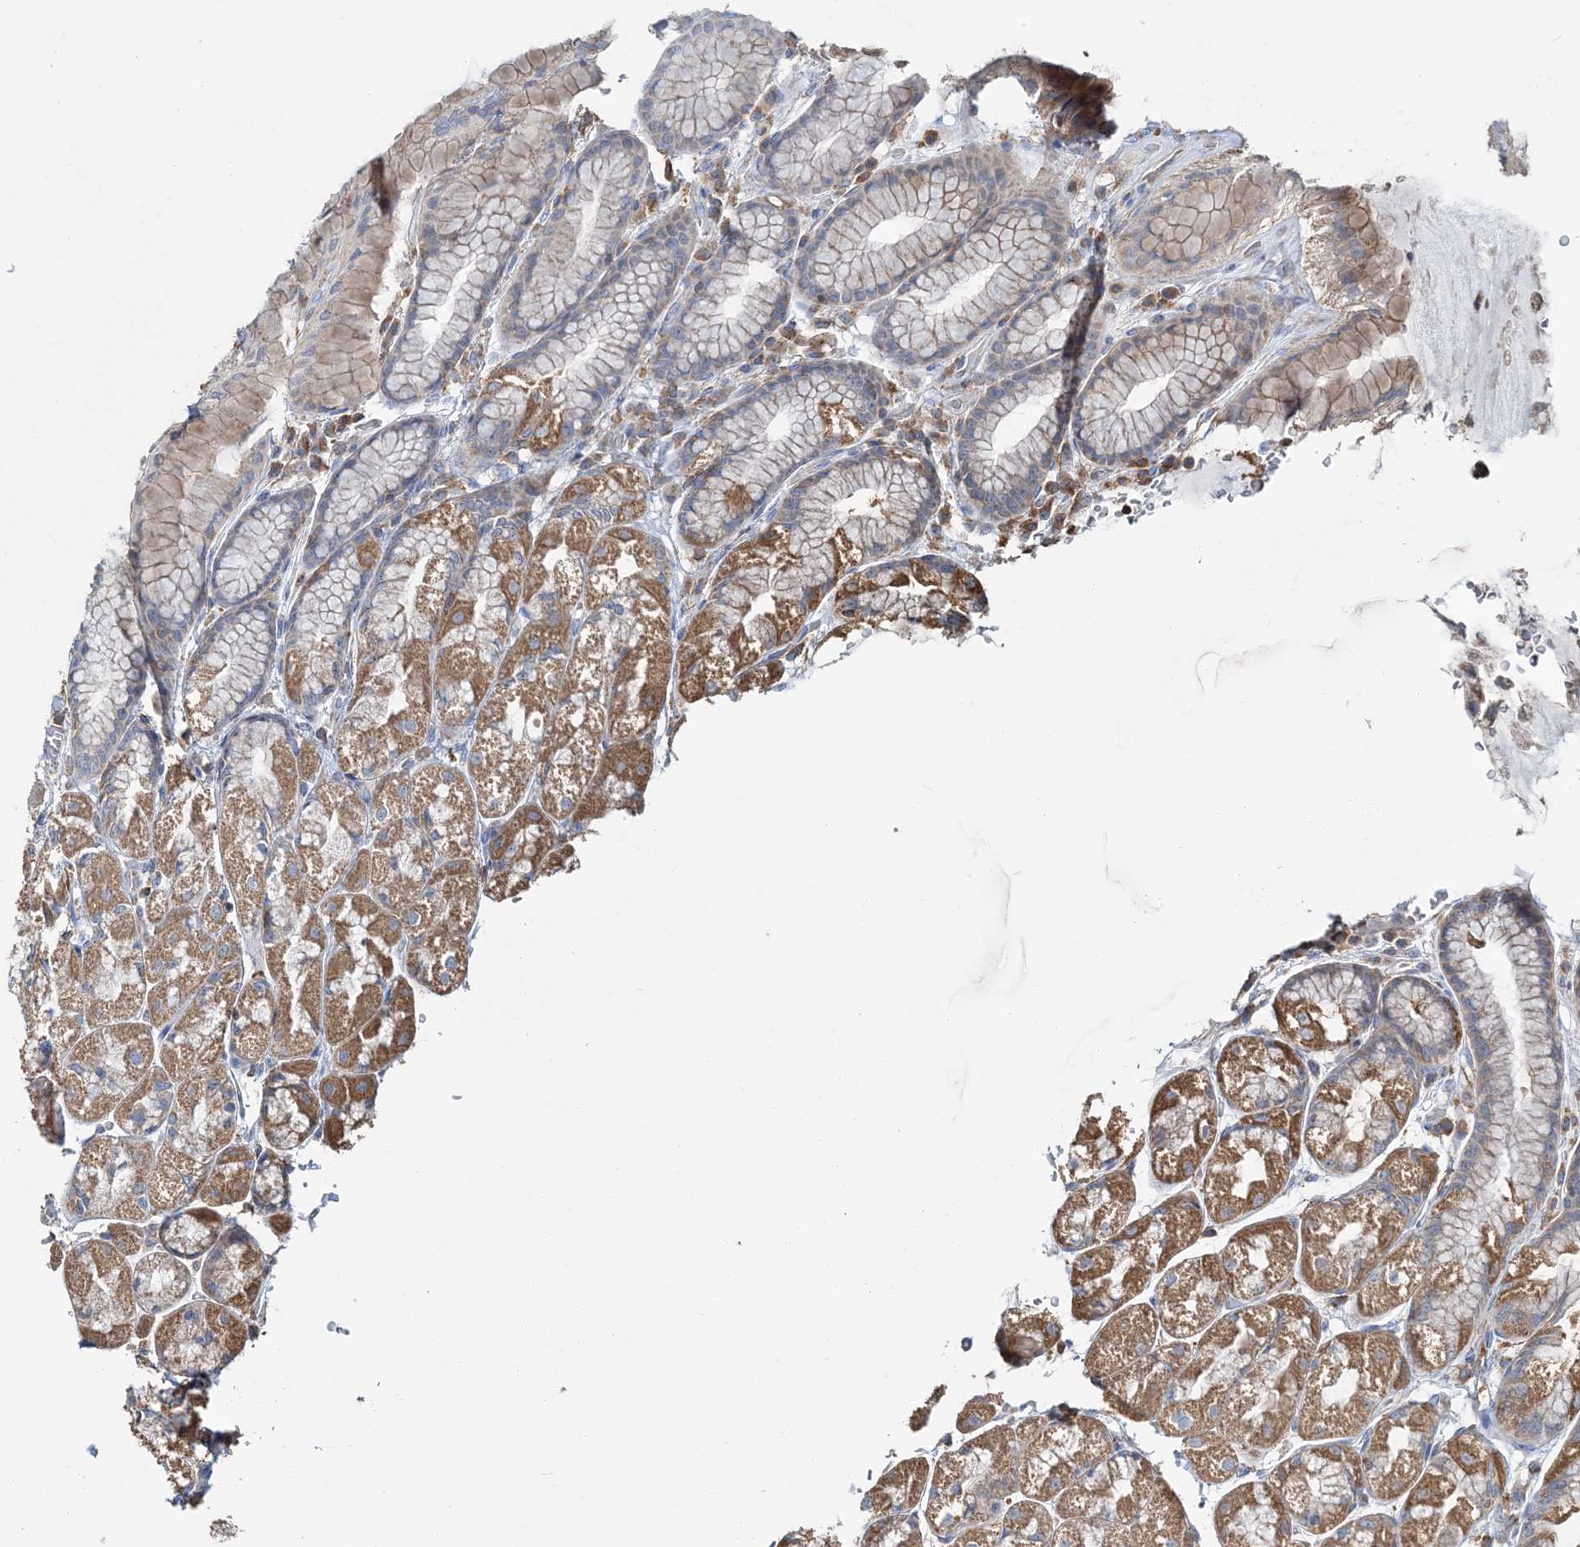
{"staining": {"intensity": "moderate", "quantity": ">75%", "location": "cytoplasmic/membranous"}, "tissue": "stomach", "cell_type": "Glandular cells", "image_type": "normal", "snomed": [{"axis": "morphology", "description": "Normal tissue, NOS"}, {"axis": "topography", "description": "Stomach"}], "caption": "This image shows IHC staining of unremarkable human stomach, with medium moderate cytoplasmic/membranous positivity in approximately >75% of glandular cells.", "gene": "TMLHE", "patient": {"sex": "male", "age": 57}}